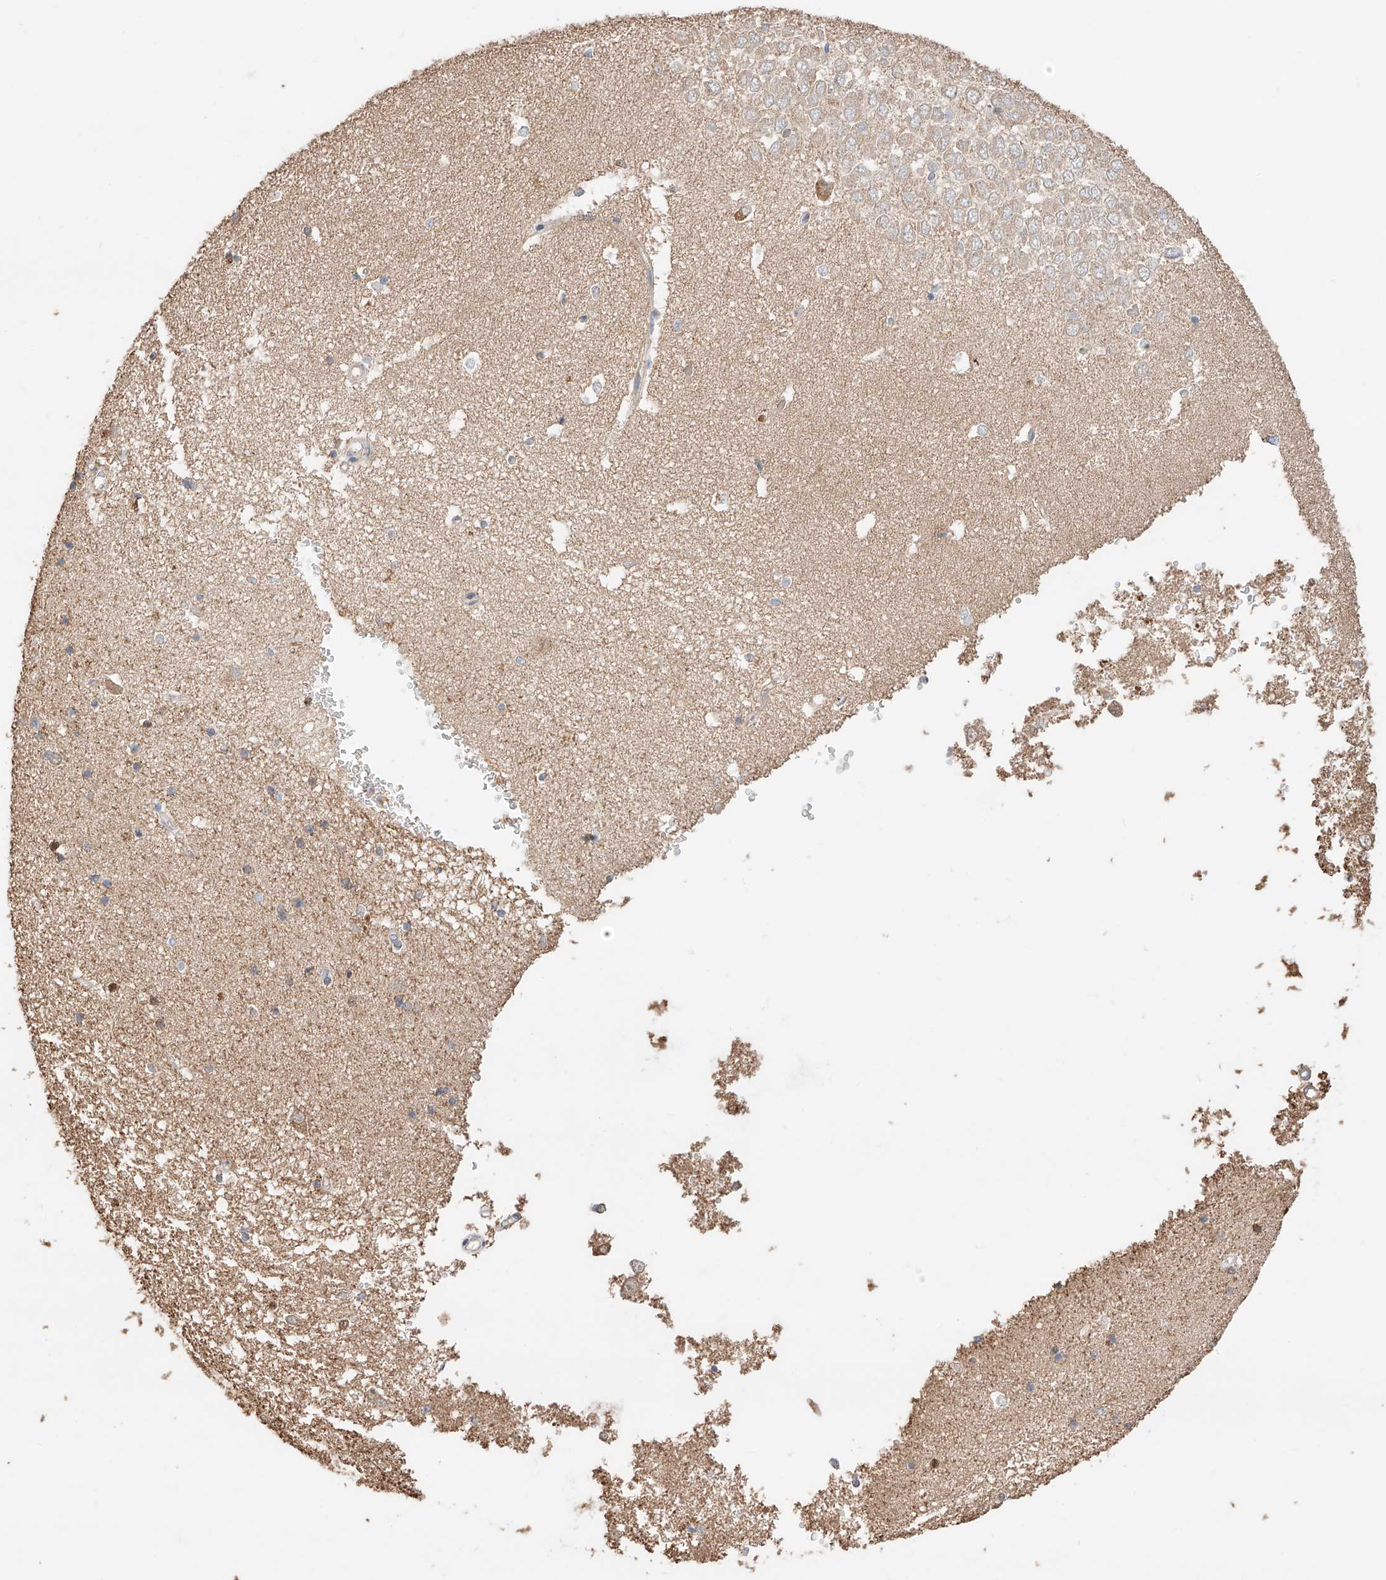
{"staining": {"intensity": "moderate", "quantity": "<25%", "location": "cytoplasmic/membranous"}, "tissue": "hippocampus", "cell_type": "Glial cells", "image_type": "normal", "snomed": [{"axis": "morphology", "description": "Normal tissue, NOS"}, {"axis": "topography", "description": "Hippocampus"}], "caption": "A low amount of moderate cytoplasmic/membranous positivity is present in approximately <25% of glial cells in normal hippocampus.", "gene": "MOSPD1", "patient": {"sex": "male", "age": 45}}